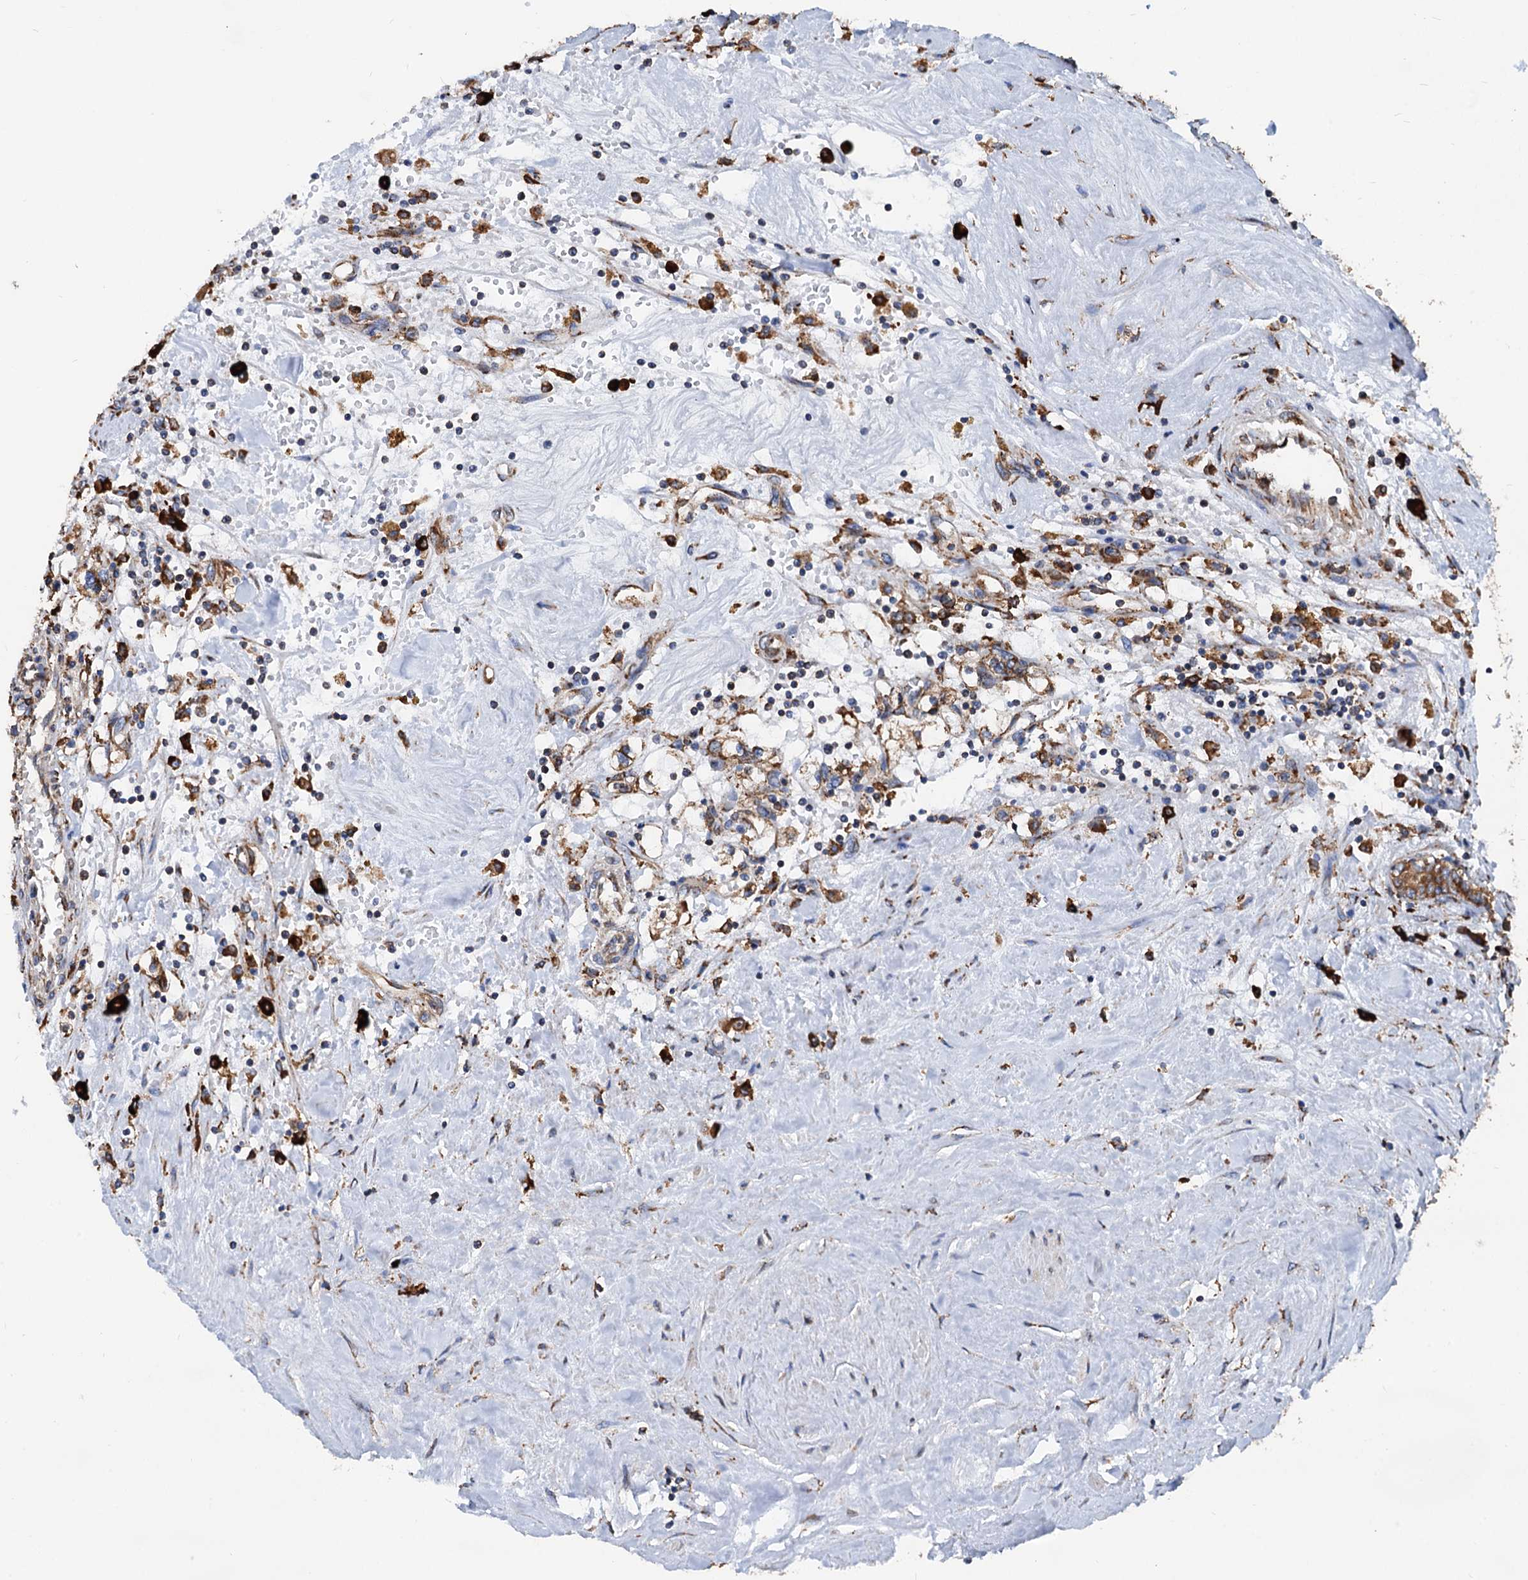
{"staining": {"intensity": "moderate", "quantity": "<25%", "location": "cytoplasmic/membranous"}, "tissue": "renal cancer", "cell_type": "Tumor cells", "image_type": "cancer", "snomed": [{"axis": "morphology", "description": "Adenocarcinoma, NOS"}, {"axis": "topography", "description": "Kidney"}], "caption": "There is low levels of moderate cytoplasmic/membranous staining in tumor cells of renal cancer, as demonstrated by immunohistochemical staining (brown color).", "gene": "HSPA5", "patient": {"sex": "male", "age": 56}}